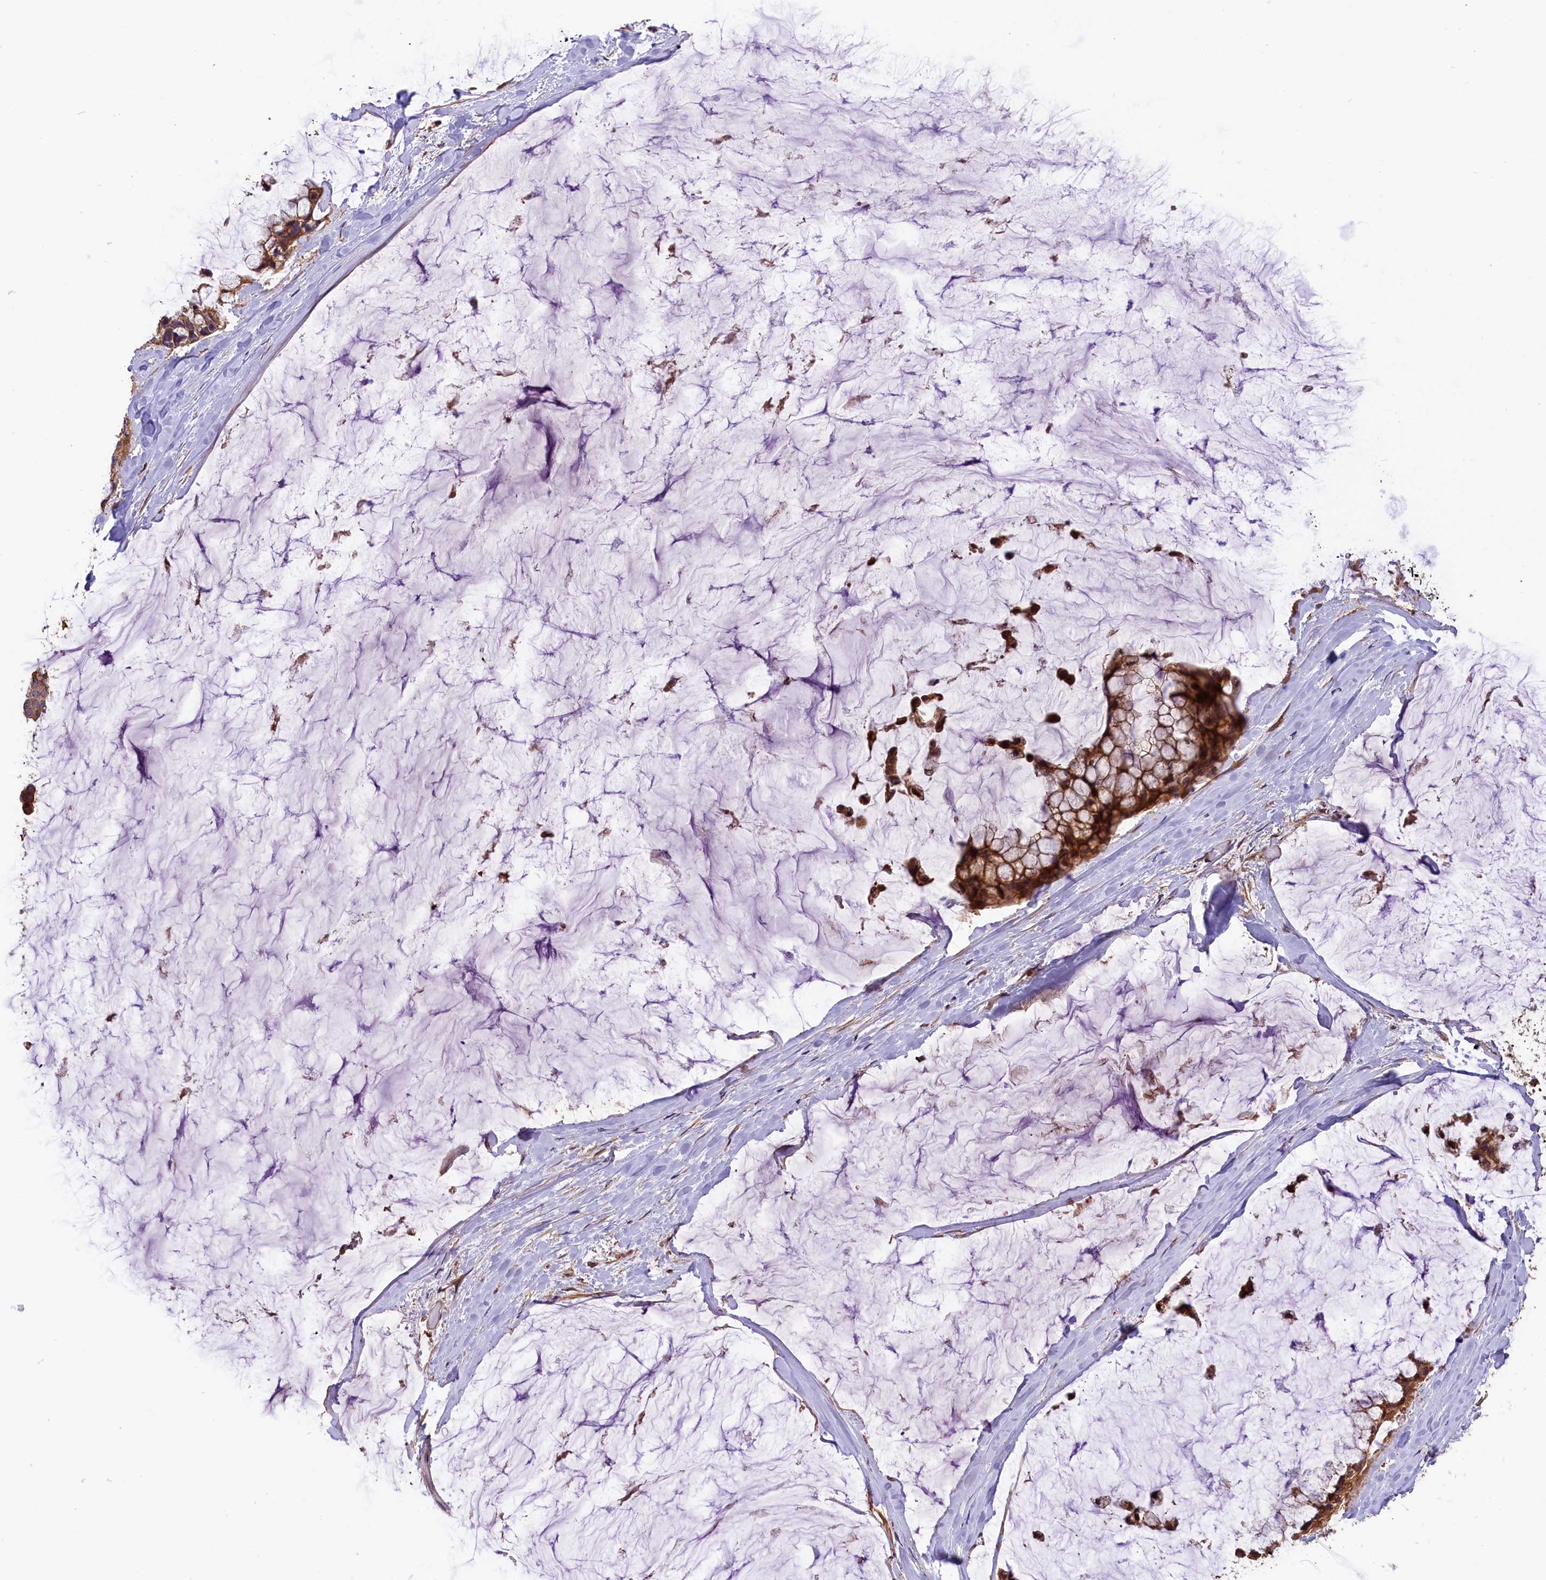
{"staining": {"intensity": "strong", "quantity": ">75%", "location": "cytoplasmic/membranous"}, "tissue": "ovarian cancer", "cell_type": "Tumor cells", "image_type": "cancer", "snomed": [{"axis": "morphology", "description": "Cystadenocarcinoma, mucinous, NOS"}, {"axis": "topography", "description": "Ovary"}], "caption": "Protein analysis of ovarian cancer (mucinous cystadenocarcinoma) tissue shows strong cytoplasmic/membranous positivity in about >75% of tumor cells.", "gene": "SETD6", "patient": {"sex": "female", "age": 39}}